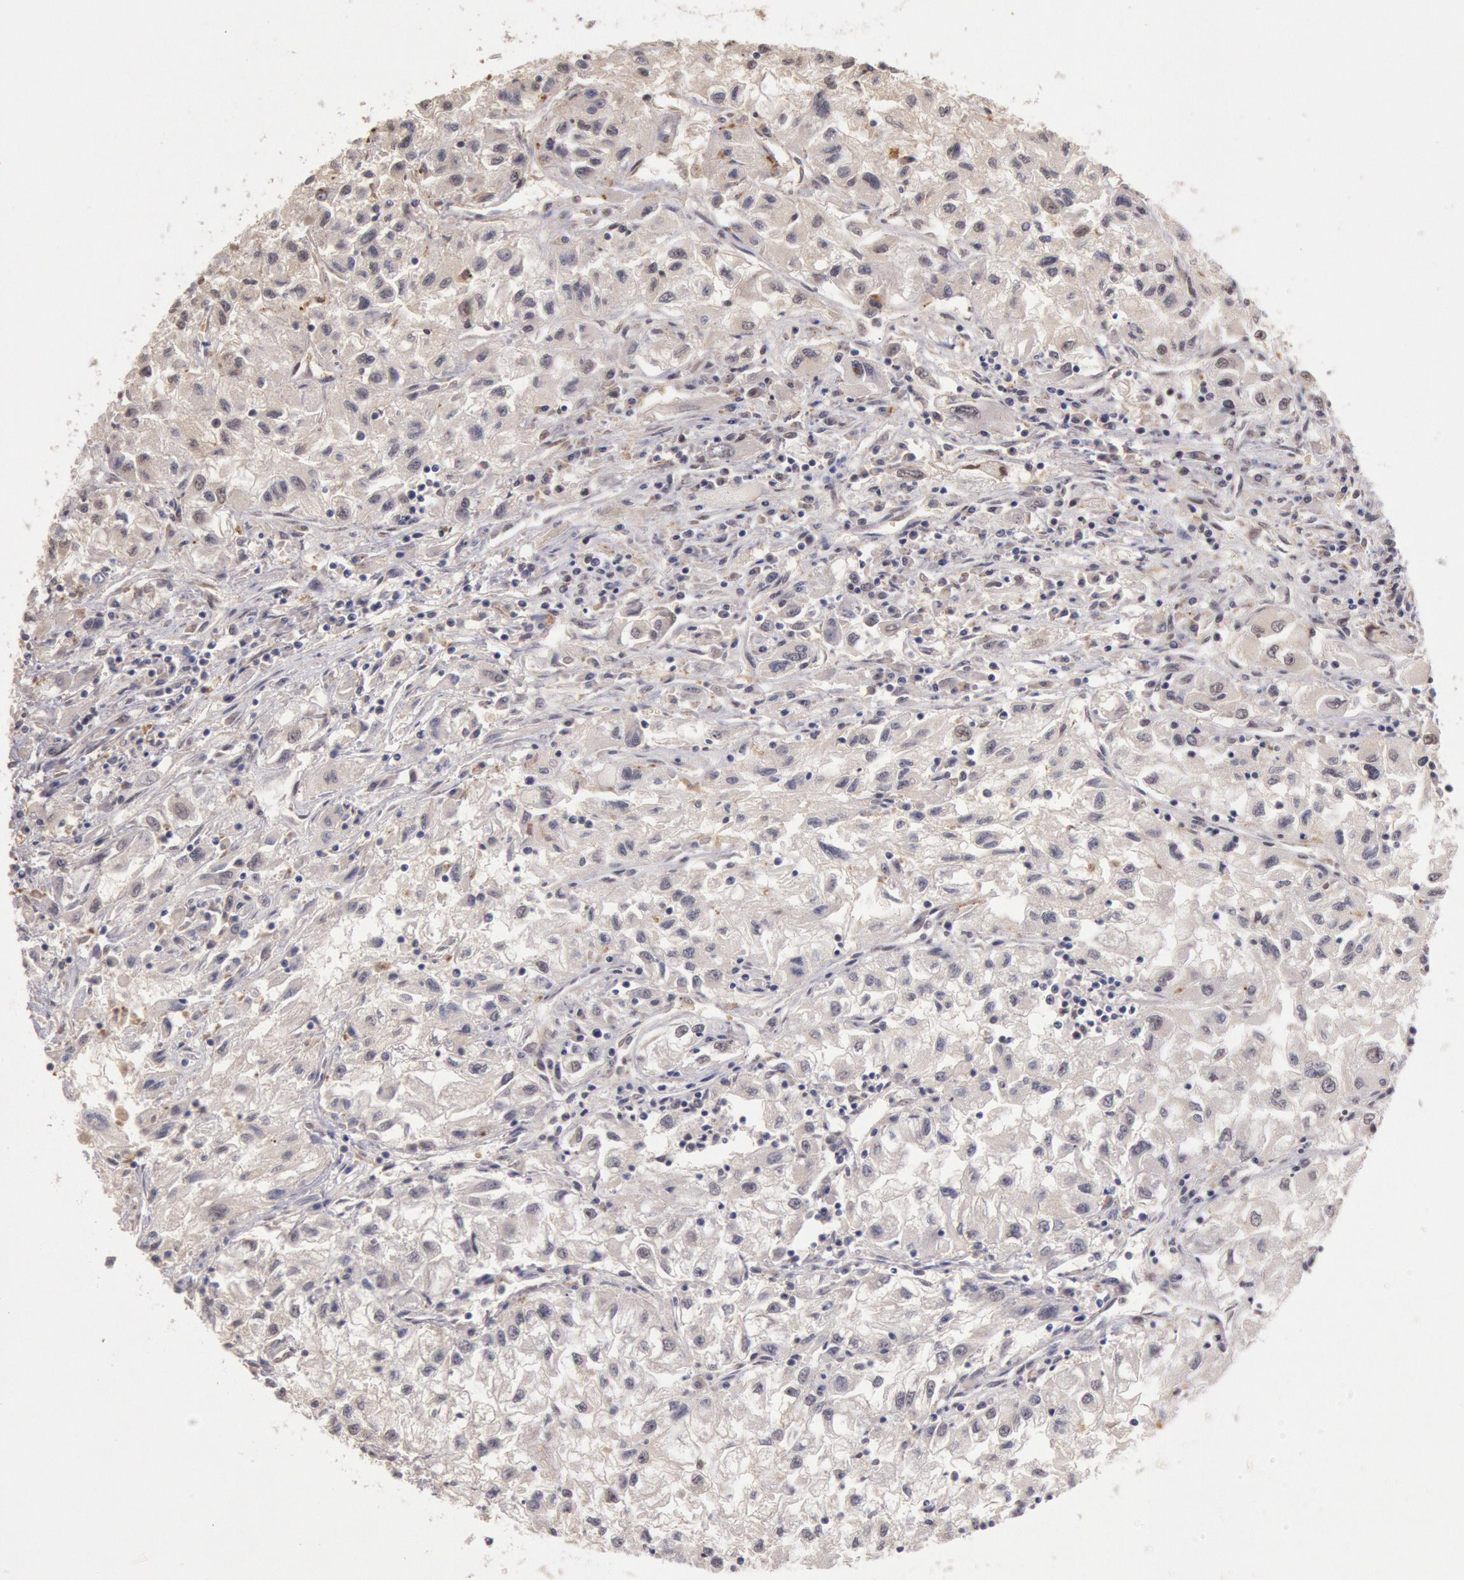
{"staining": {"intensity": "negative", "quantity": "none", "location": "none"}, "tissue": "renal cancer", "cell_type": "Tumor cells", "image_type": "cancer", "snomed": [{"axis": "morphology", "description": "Adenocarcinoma, NOS"}, {"axis": "topography", "description": "Kidney"}], "caption": "Immunohistochemistry (IHC) of renal adenocarcinoma exhibits no expression in tumor cells.", "gene": "LIG4", "patient": {"sex": "male", "age": 59}}